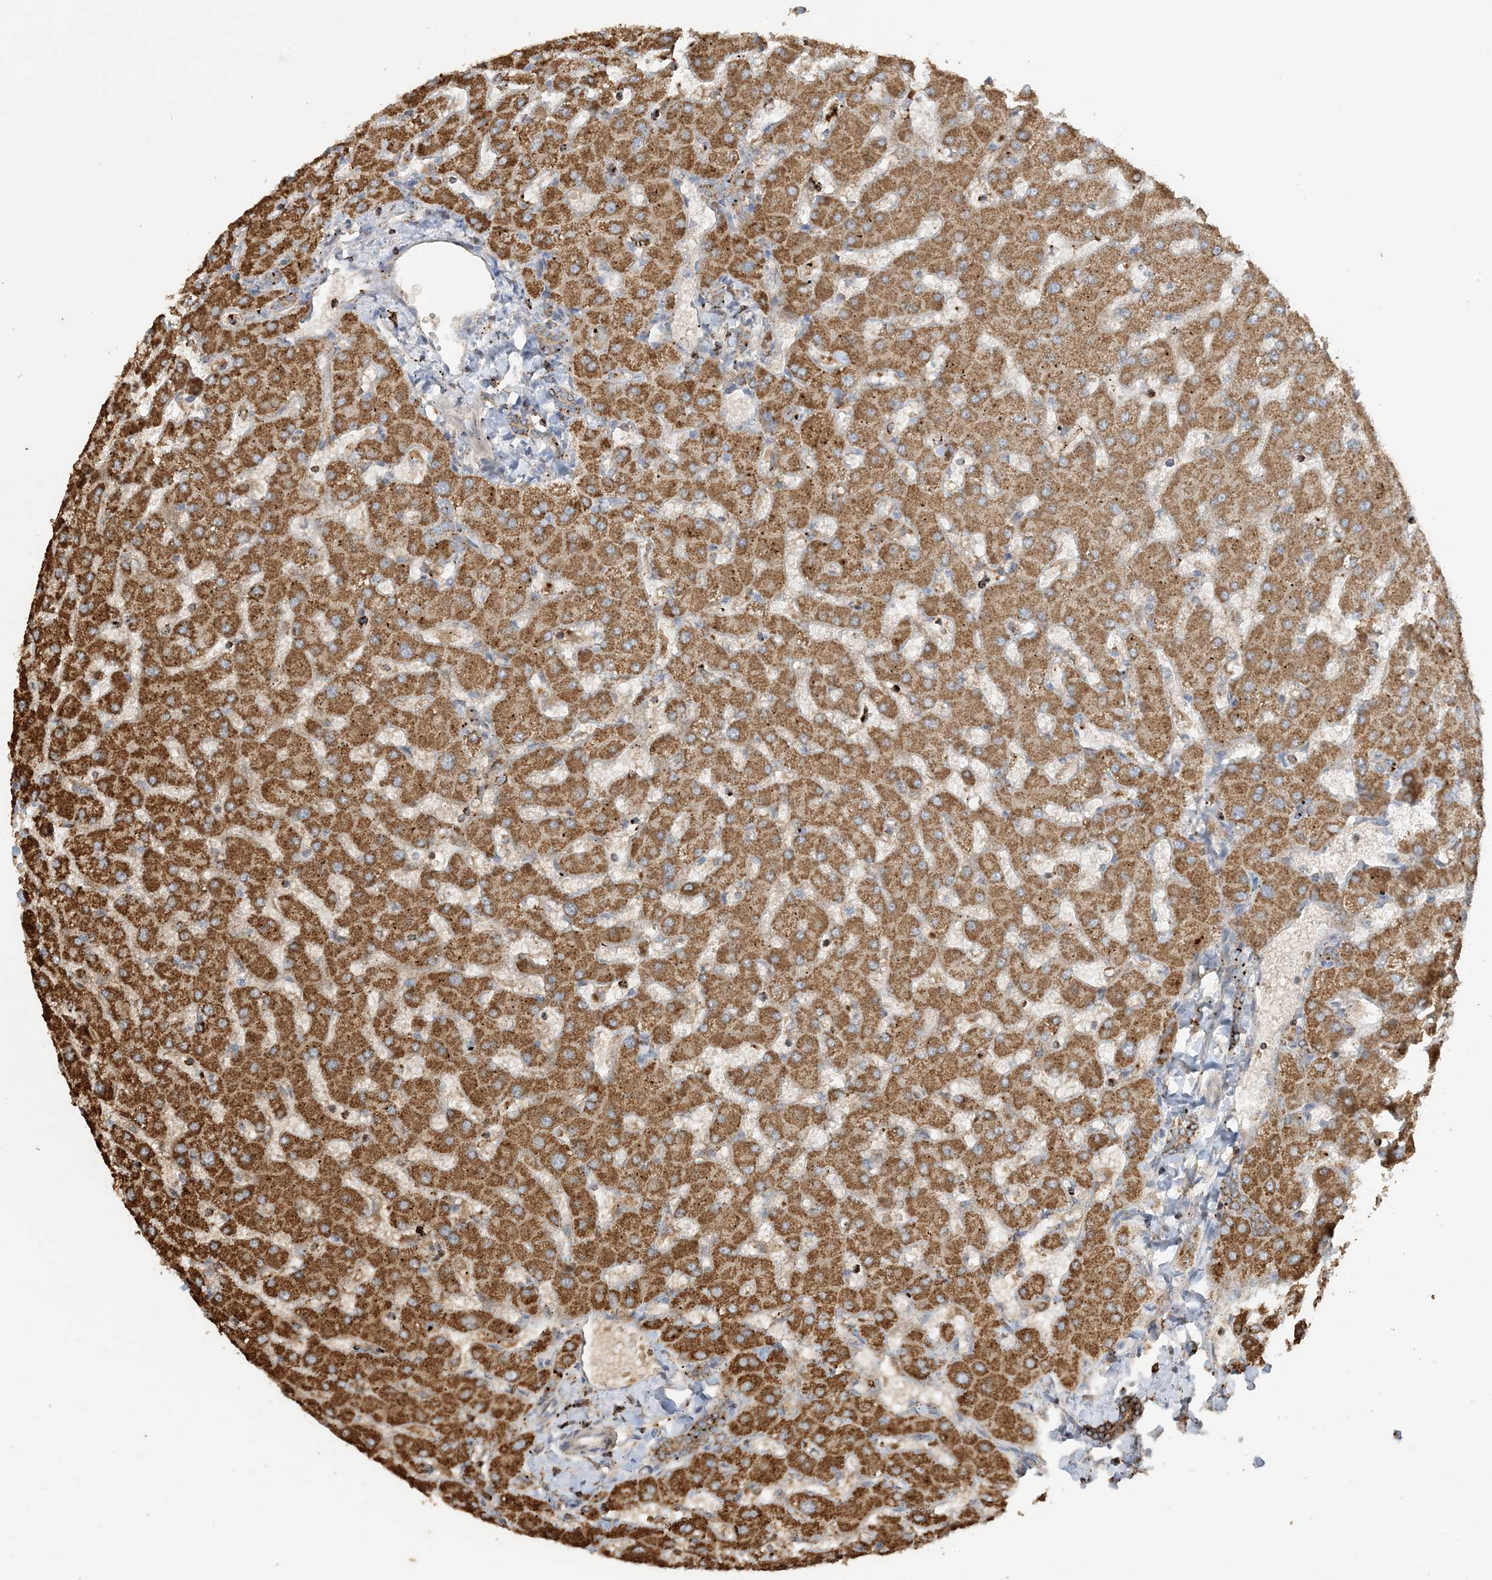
{"staining": {"intensity": "moderate", "quantity": ">75%", "location": "cytoplasmic/membranous"}, "tissue": "liver", "cell_type": "Cholangiocytes", "image_type": "normal", "snomed": [{"axis": "morphology", "description": "Normal tissue, NOS"}, {"axis": "topography", "description": "Liver"}], "caption": "Unremarkable liver shows moderate cytoplasmic/membranous expression in approximately >75% of cholangiocytes, visualized by immunohistochemistry.", "gene": "AGA", "patient": {"sex": "female", "age": 63}}